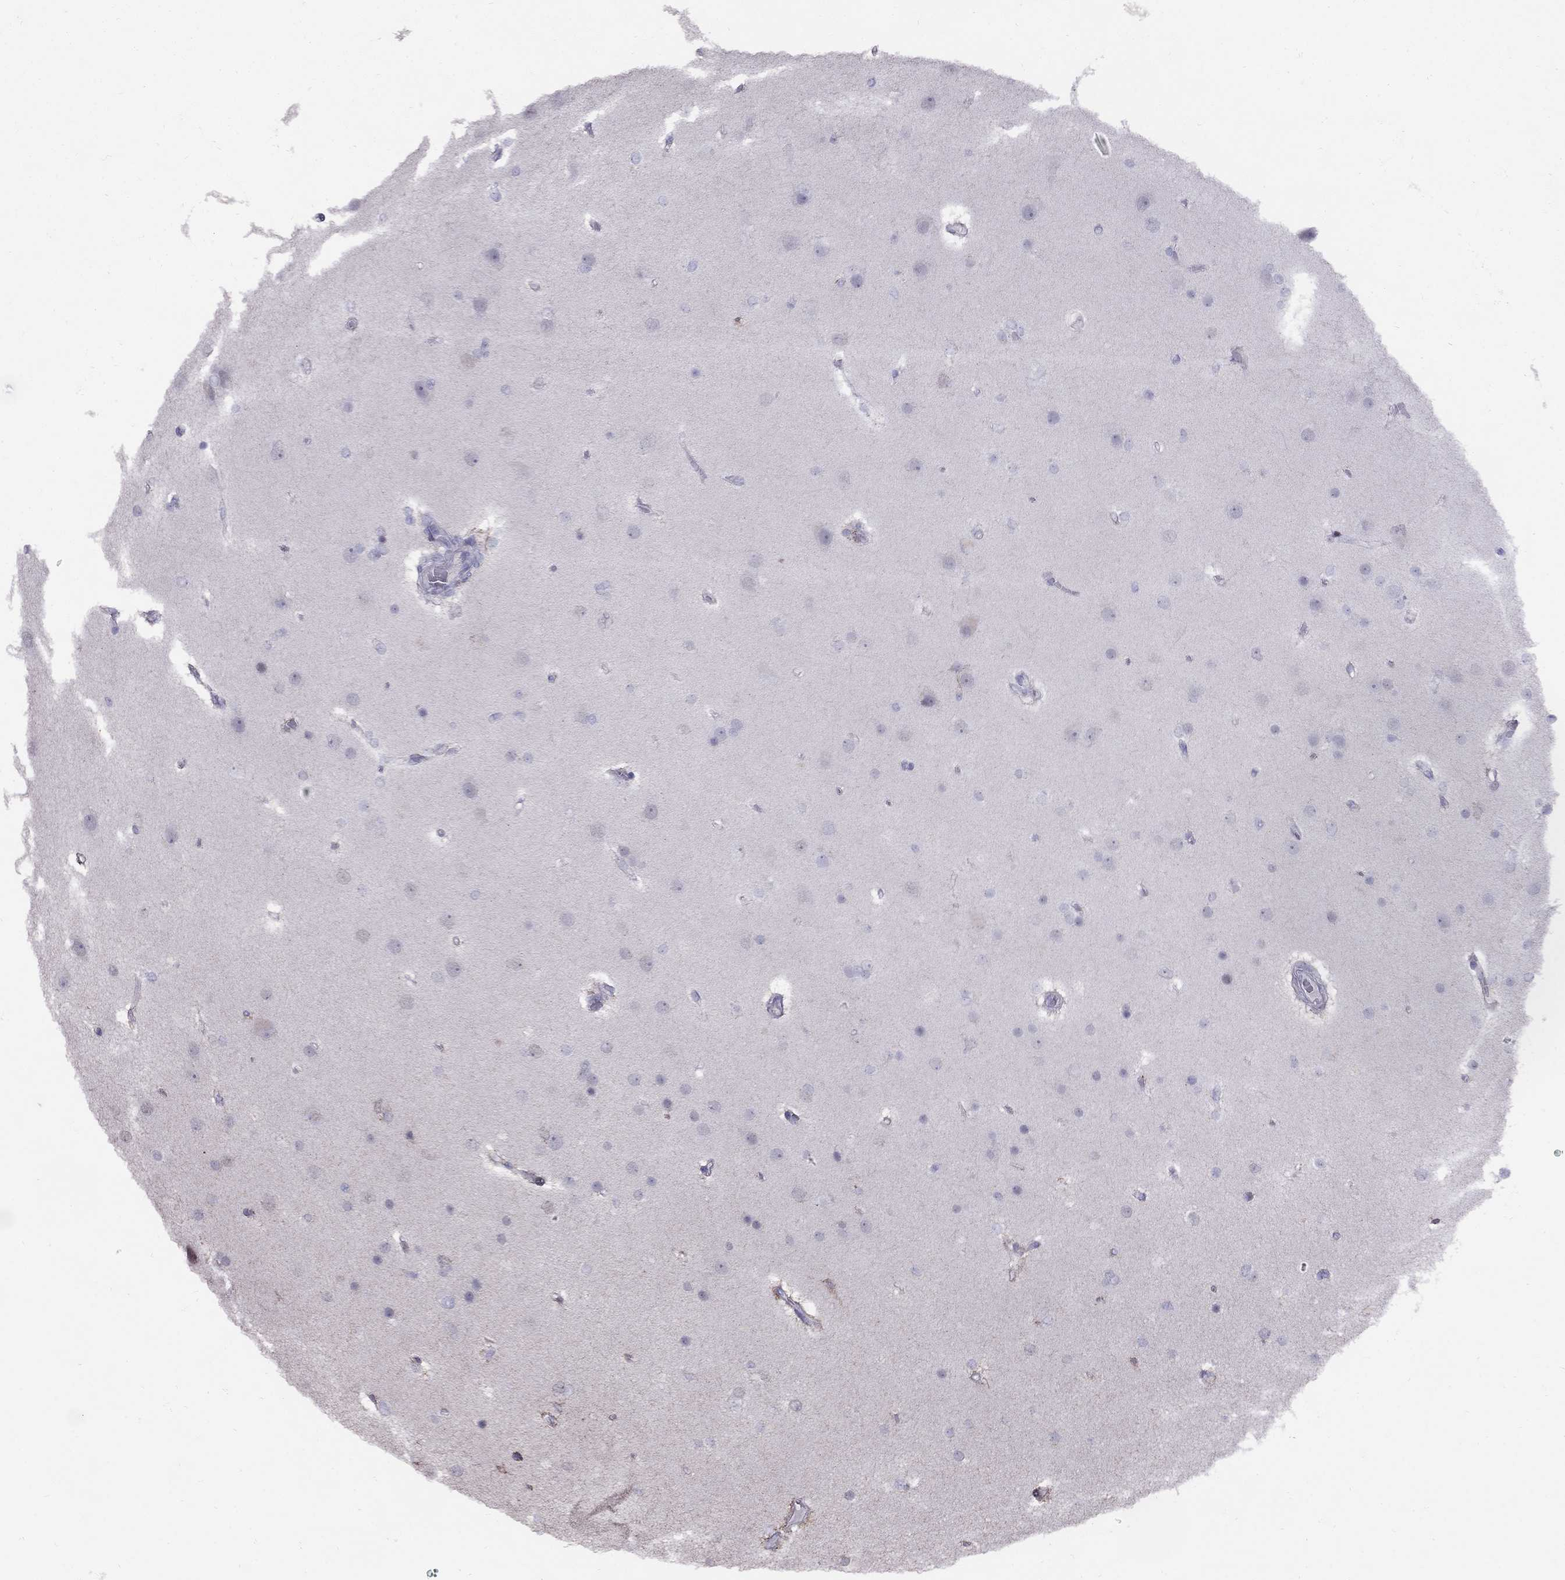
{"staining": {"intensity": "negative", "quantity": "none", "location": "none"}, "tissue": "glioma", "cell_type": "Tumor cells", "image_type": "cancer", "snomed": [{"axis": "morphology", "description": "Glioma, malignant, High grade"}, {"axis": "topography", "description": "Brain"}], "caption": "DAB (3,3'-diaminobenzidine) immunohistochemical staining of human malignant glioma (high-grade) displays no significant staining in tumor cells. (Stains: DAB immunohistochemistry (IHC) with hematoxylin counter stain, Microscopy: brightfield microscopy at high magnification).", "gene": "MAGEB4", "patient": {"sex": "female", "age": 61}}